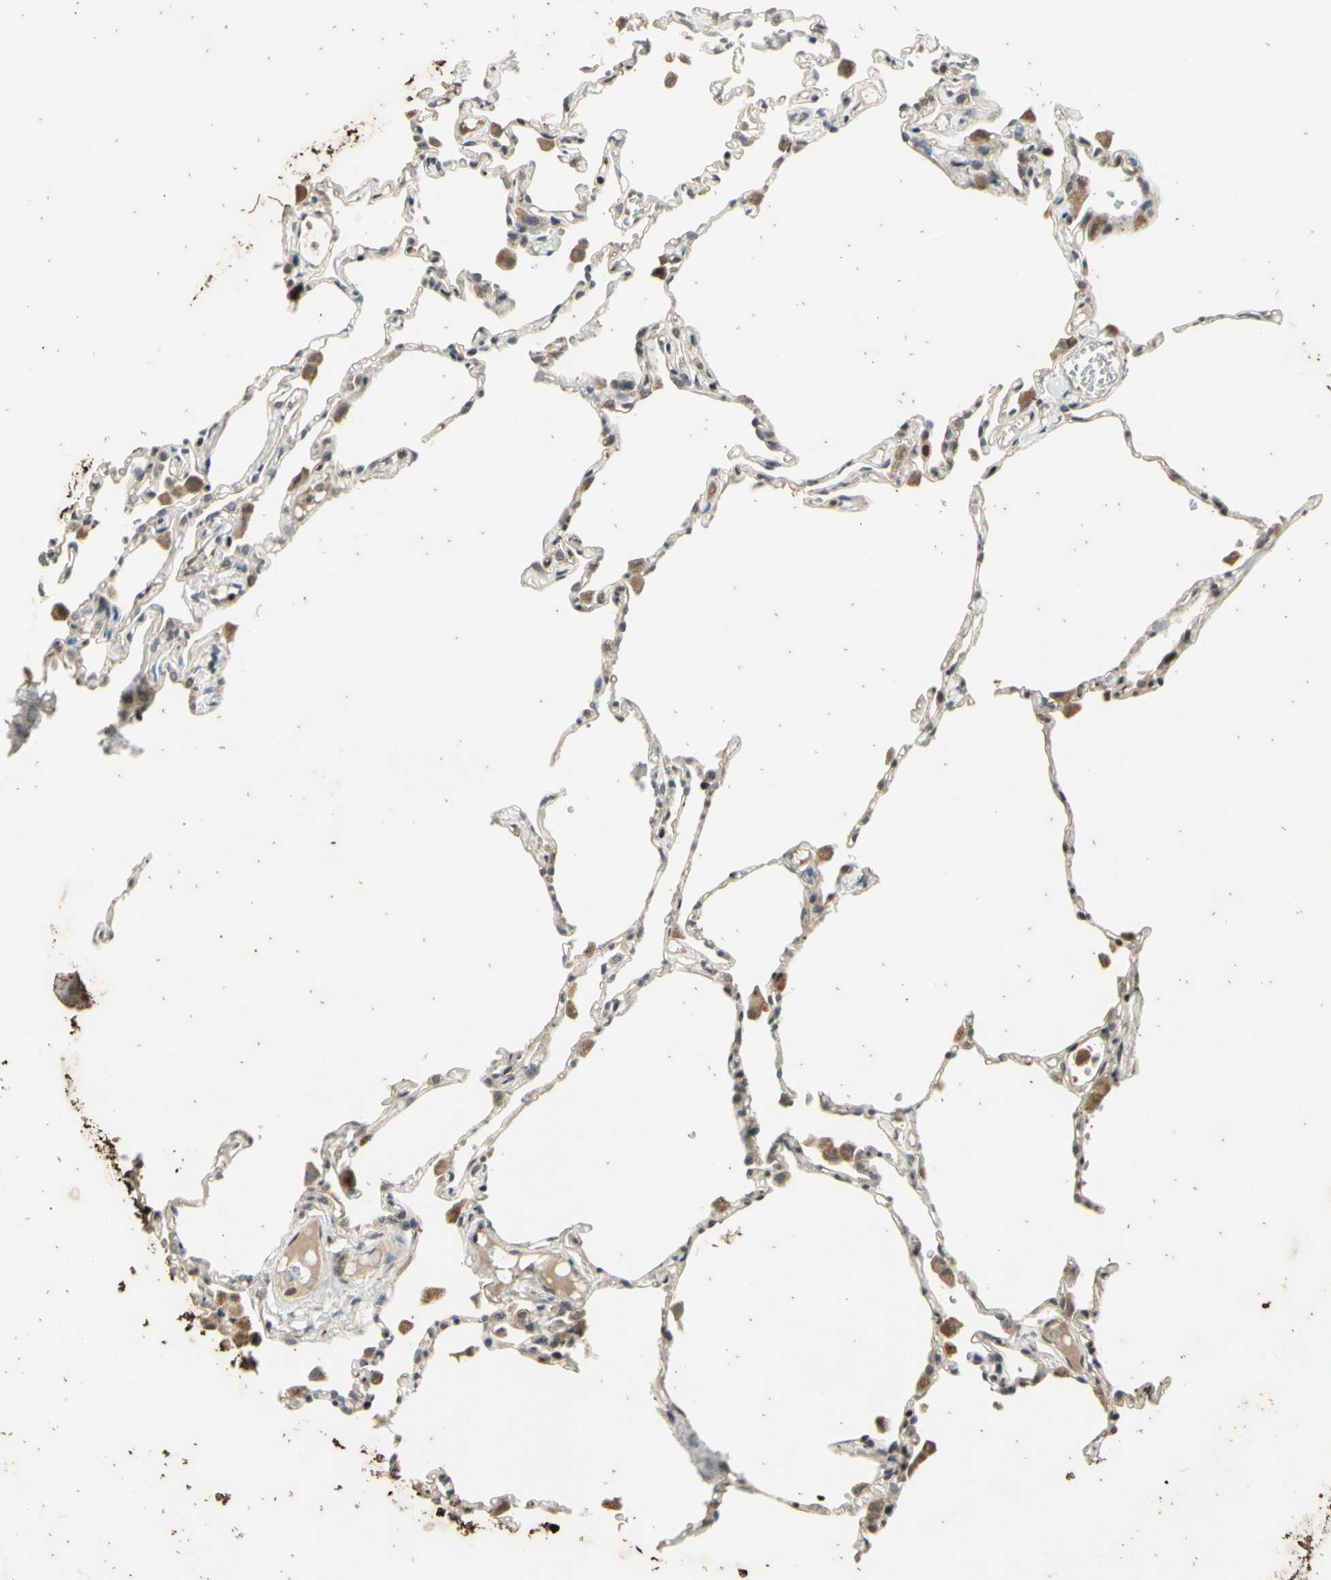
{"staining": {"intensity": "weak", "quantity": "<25%", "location": "cytoplasmic/membranous"}, "tissue": "lung", "cell_type": "Alveolar cells", "image_type": "normal", "snomed": [{"axis": "morphology", "description": "Normal tissue, NOS"}, {"axis": "topography", "description": "Lung"}], "caption": "Micrograph shows no significant protein expression in alveolar cells of normal lung. Brightfield microscopy of IHC stained with DAB (brown) and hematoxylin (blue), captured at high magnification.", "gene": "EFNB2", "patient": {"sex": "female", "age": 49}}